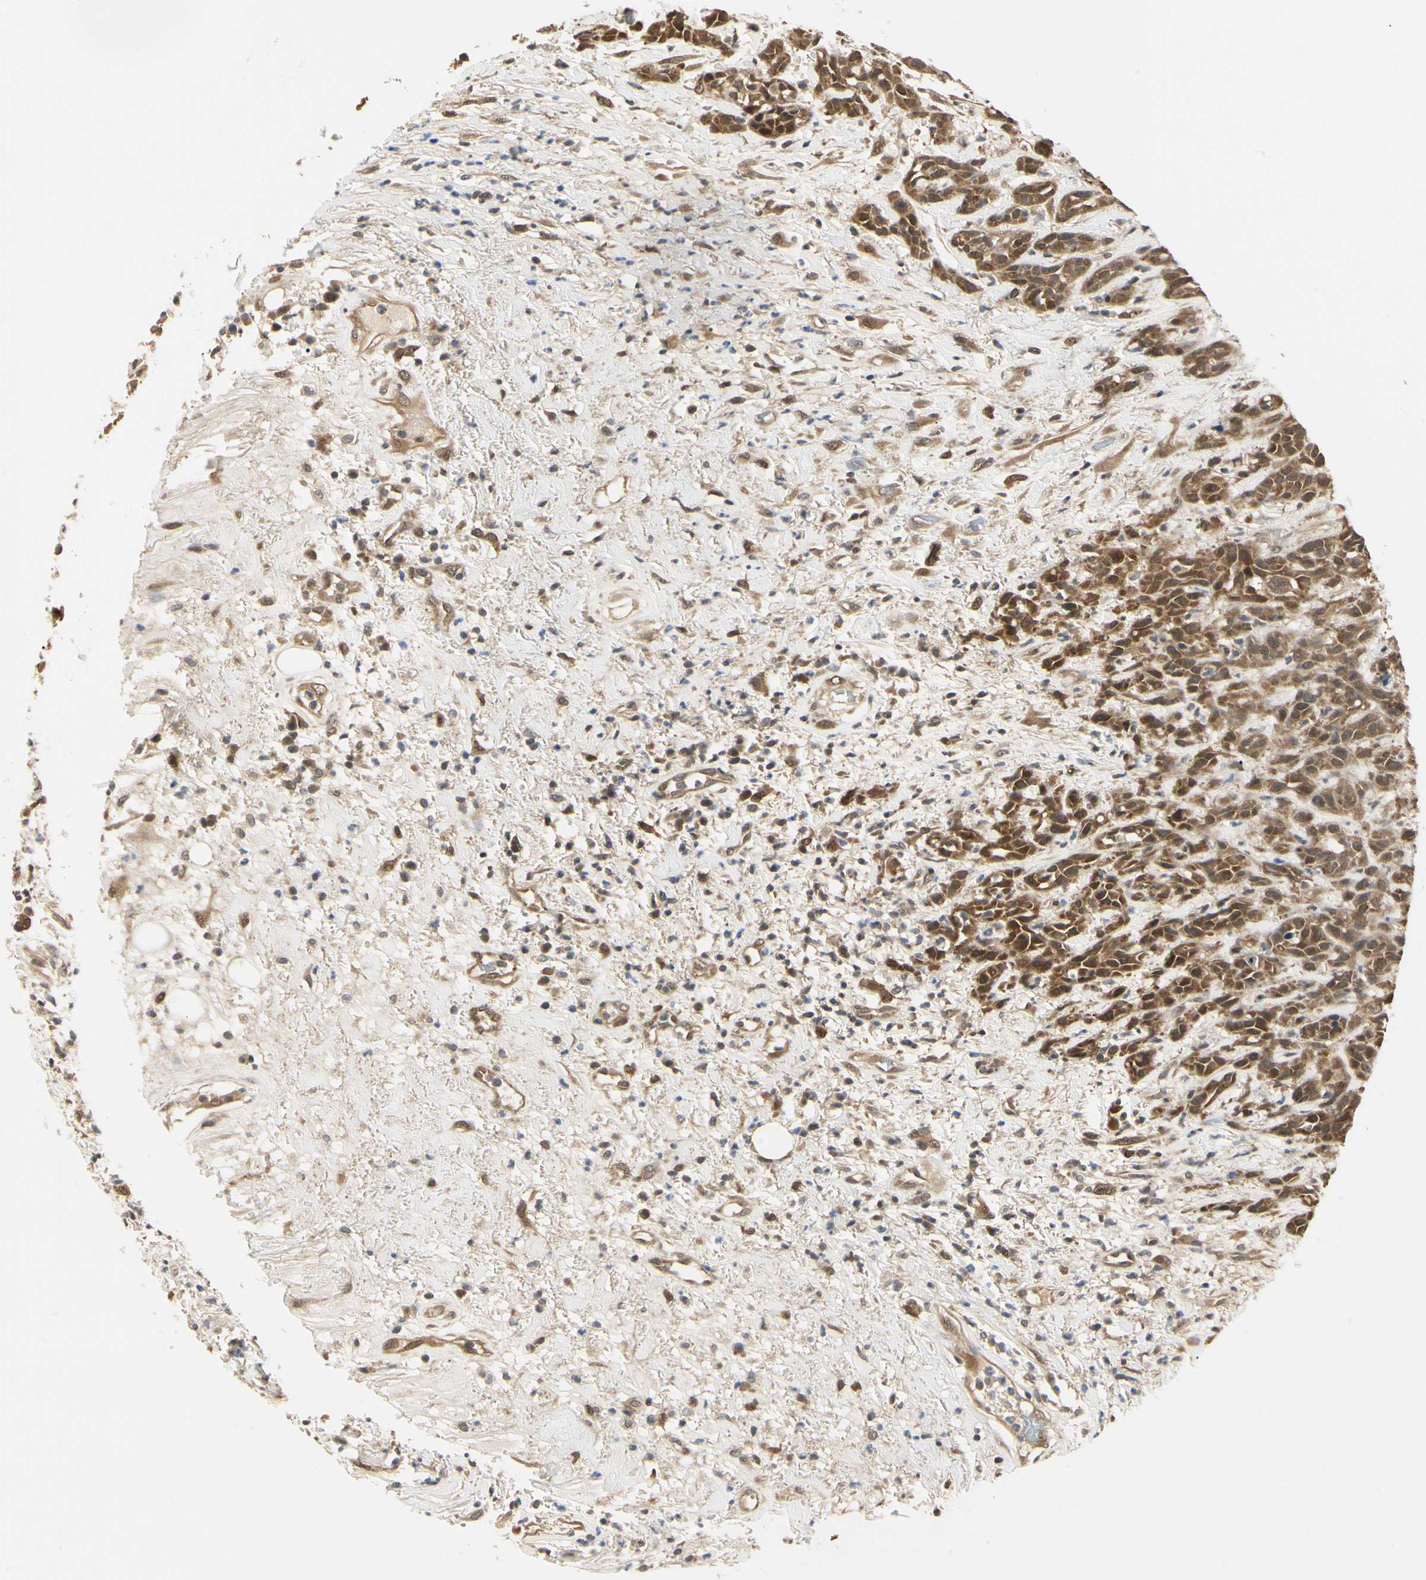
{"staining": {"intensity": "strong", "quantity": ">75%", "location": "cytoplasmic/membranous,nuclear"}, "tissue": "head and neck cancer", "cell_type": "Tumor cells", "image_type": "cancer", "snomed": [{"axis": "morphology", "description": "Squamous cell carcinoma, NOS"}, {"axis": "topography", "description": "Head-Neck"}], "caption": "Immunohistochemical staining of human head and neck squamous cell carcinoma exhibits high levels of strong cytoplasmic/membranous and nuclear protein positivity in about >75% of tumor cells. Nuclei are stained in blue.", "gene": "UBE2Z", "patient": {"sex": "male", "age": 62}}